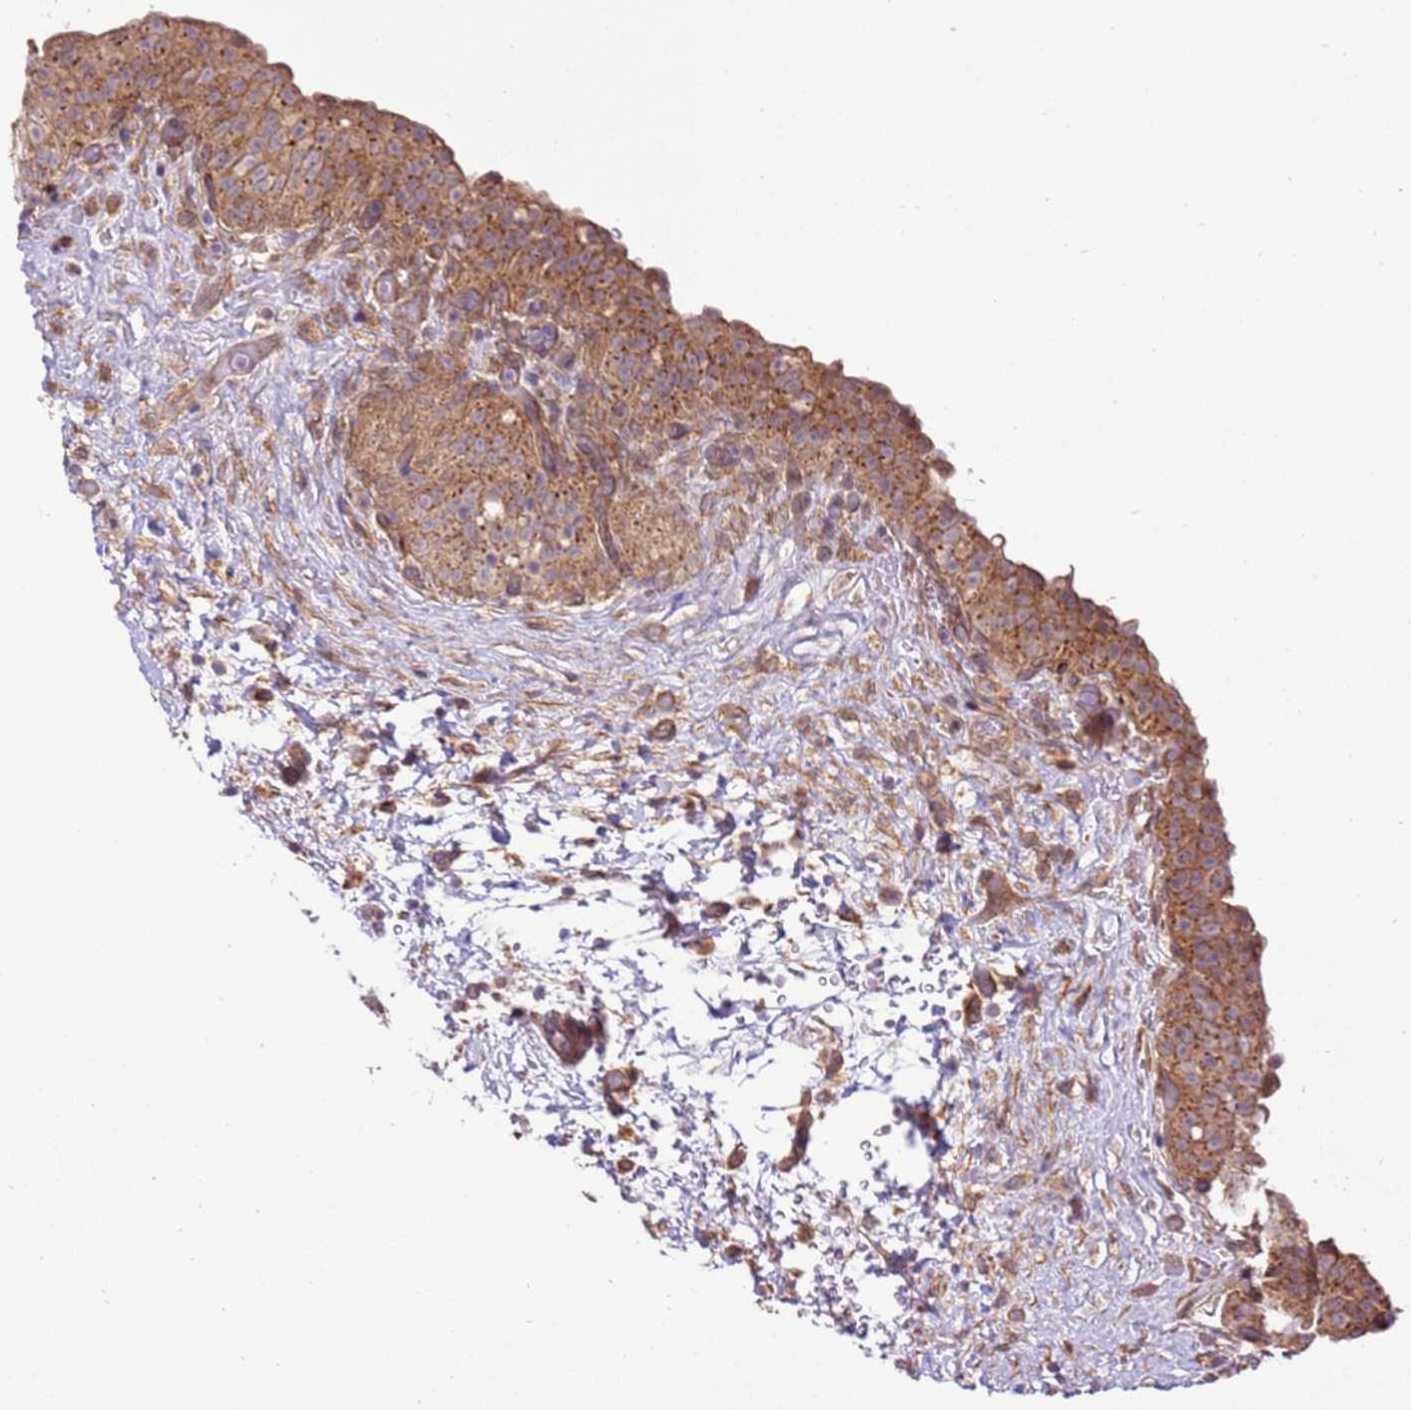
{"staining": {"intensity": "moderate", "quantity": ">75%", "location": "cytoplasmic/membranous"}, "tissue": "urinary bladder", "cell_type": "Urothelial cells", "image_type": "normal", "snomed": [{"axis": "morphology", "description": "Normal tissue, NOS"}, {"axis": "topography", "description": "Urinary bladder"}], "caption": "Unremarkable urinary bladder demonstrates moderate cytoplasmic/membranous expression in approximately >75% of urothelial cells.", "gene": "SCARA3", "patient": {"sex": "male", "age": 69}}